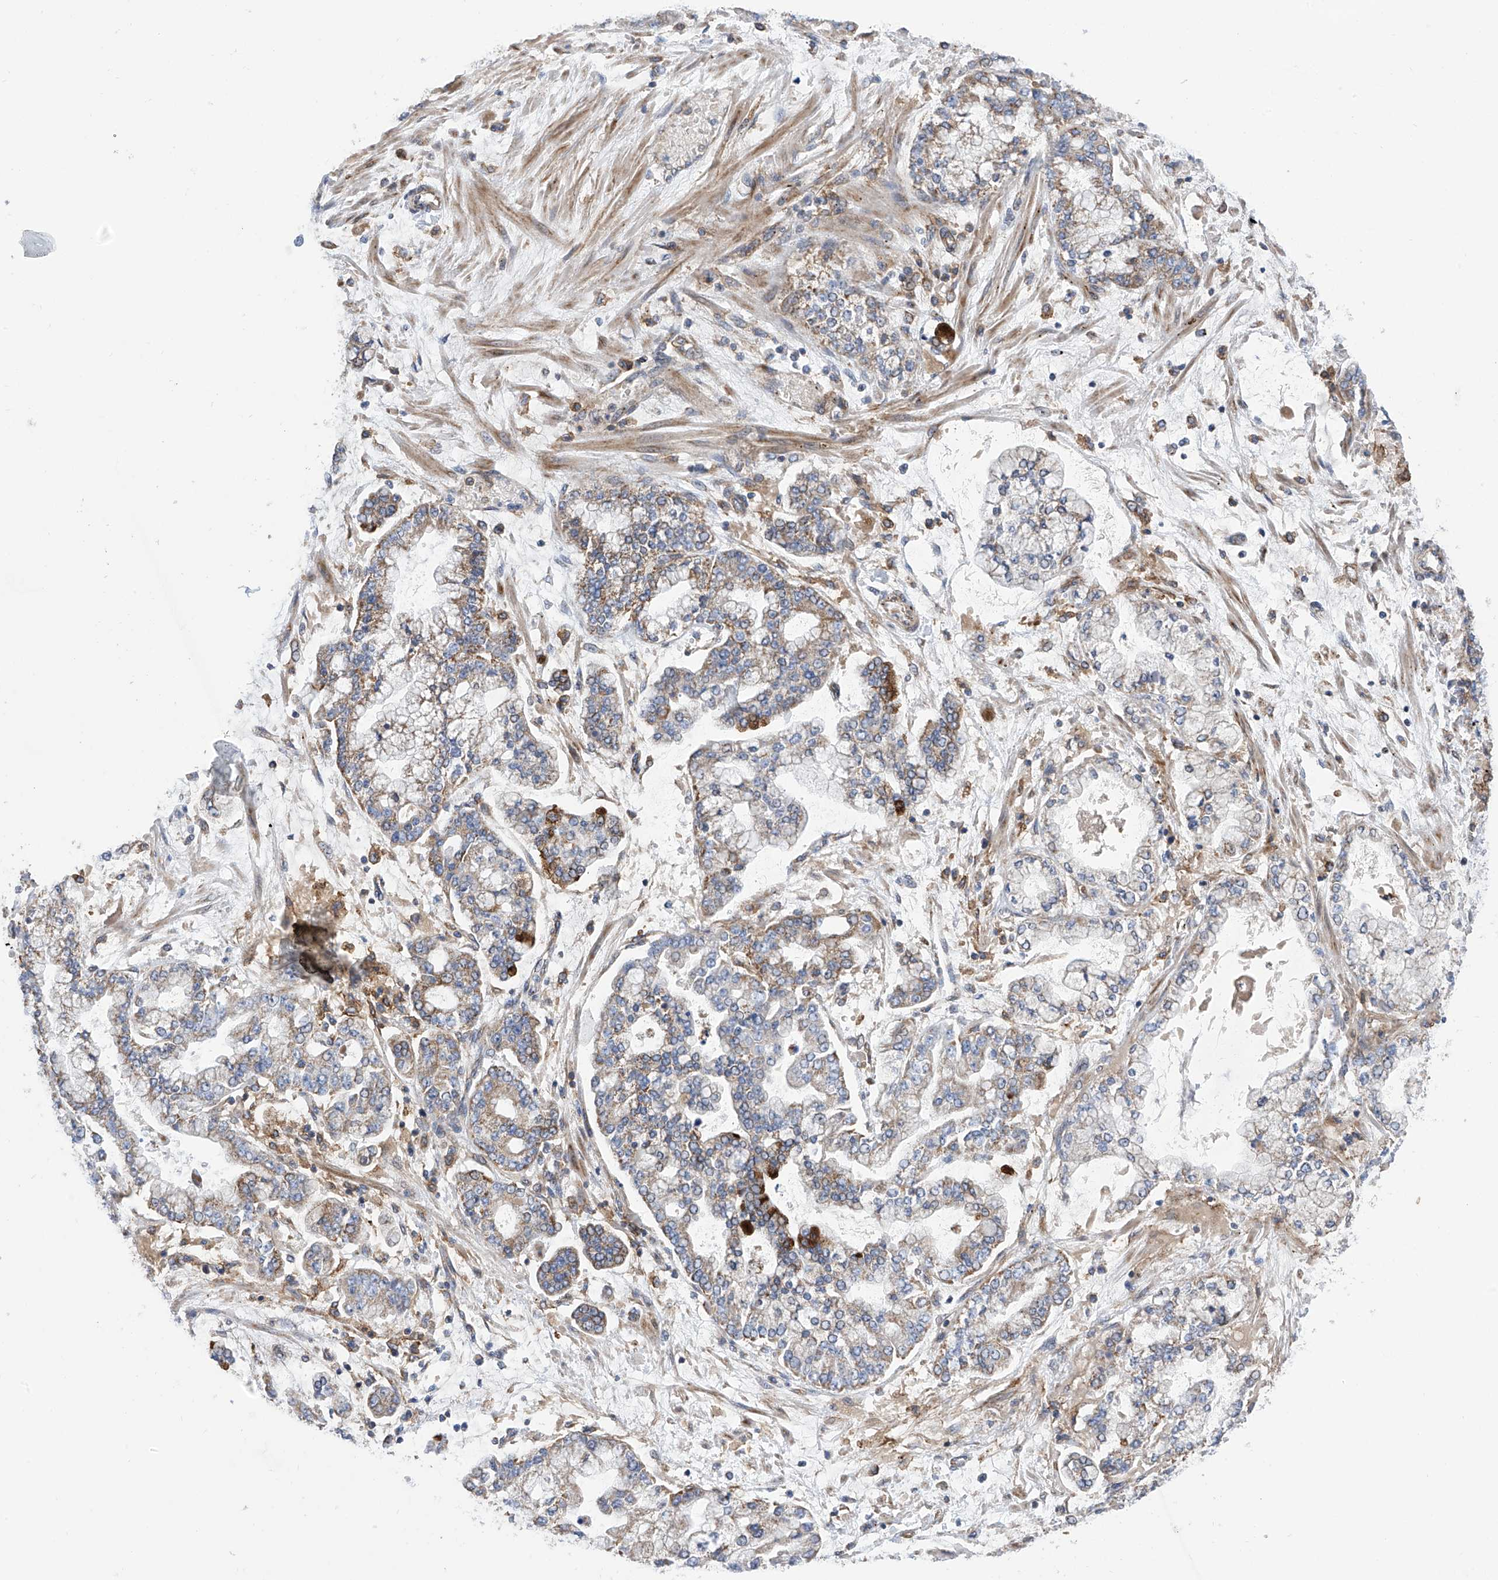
{"staining": {"intensity": "strong", "quantity": "<25%", "location": "cytoplasmic/membranous"}, "tissue": "stomach cancer", "cell_type": "Tumor cells", "image_type": "cancer", "snomed": [{"axis": "morphology", "description": "Normal tissue, NOS"}, {"axis": "morphology", "description": "Adenocarcinoma, NOS"}, {"axis": "topography", "description": "Stomach, upper"}, {"axis": "topography", "description": "Stomach"}], "caption": "Stomach cancer stained with immunohistochemistry (IHC) reveals strong cytoplasmic/membranous staining in approximately <25% of tumor cells.", "gene": "P2RX7", "patient": {"sex": "male", "age": 76}}